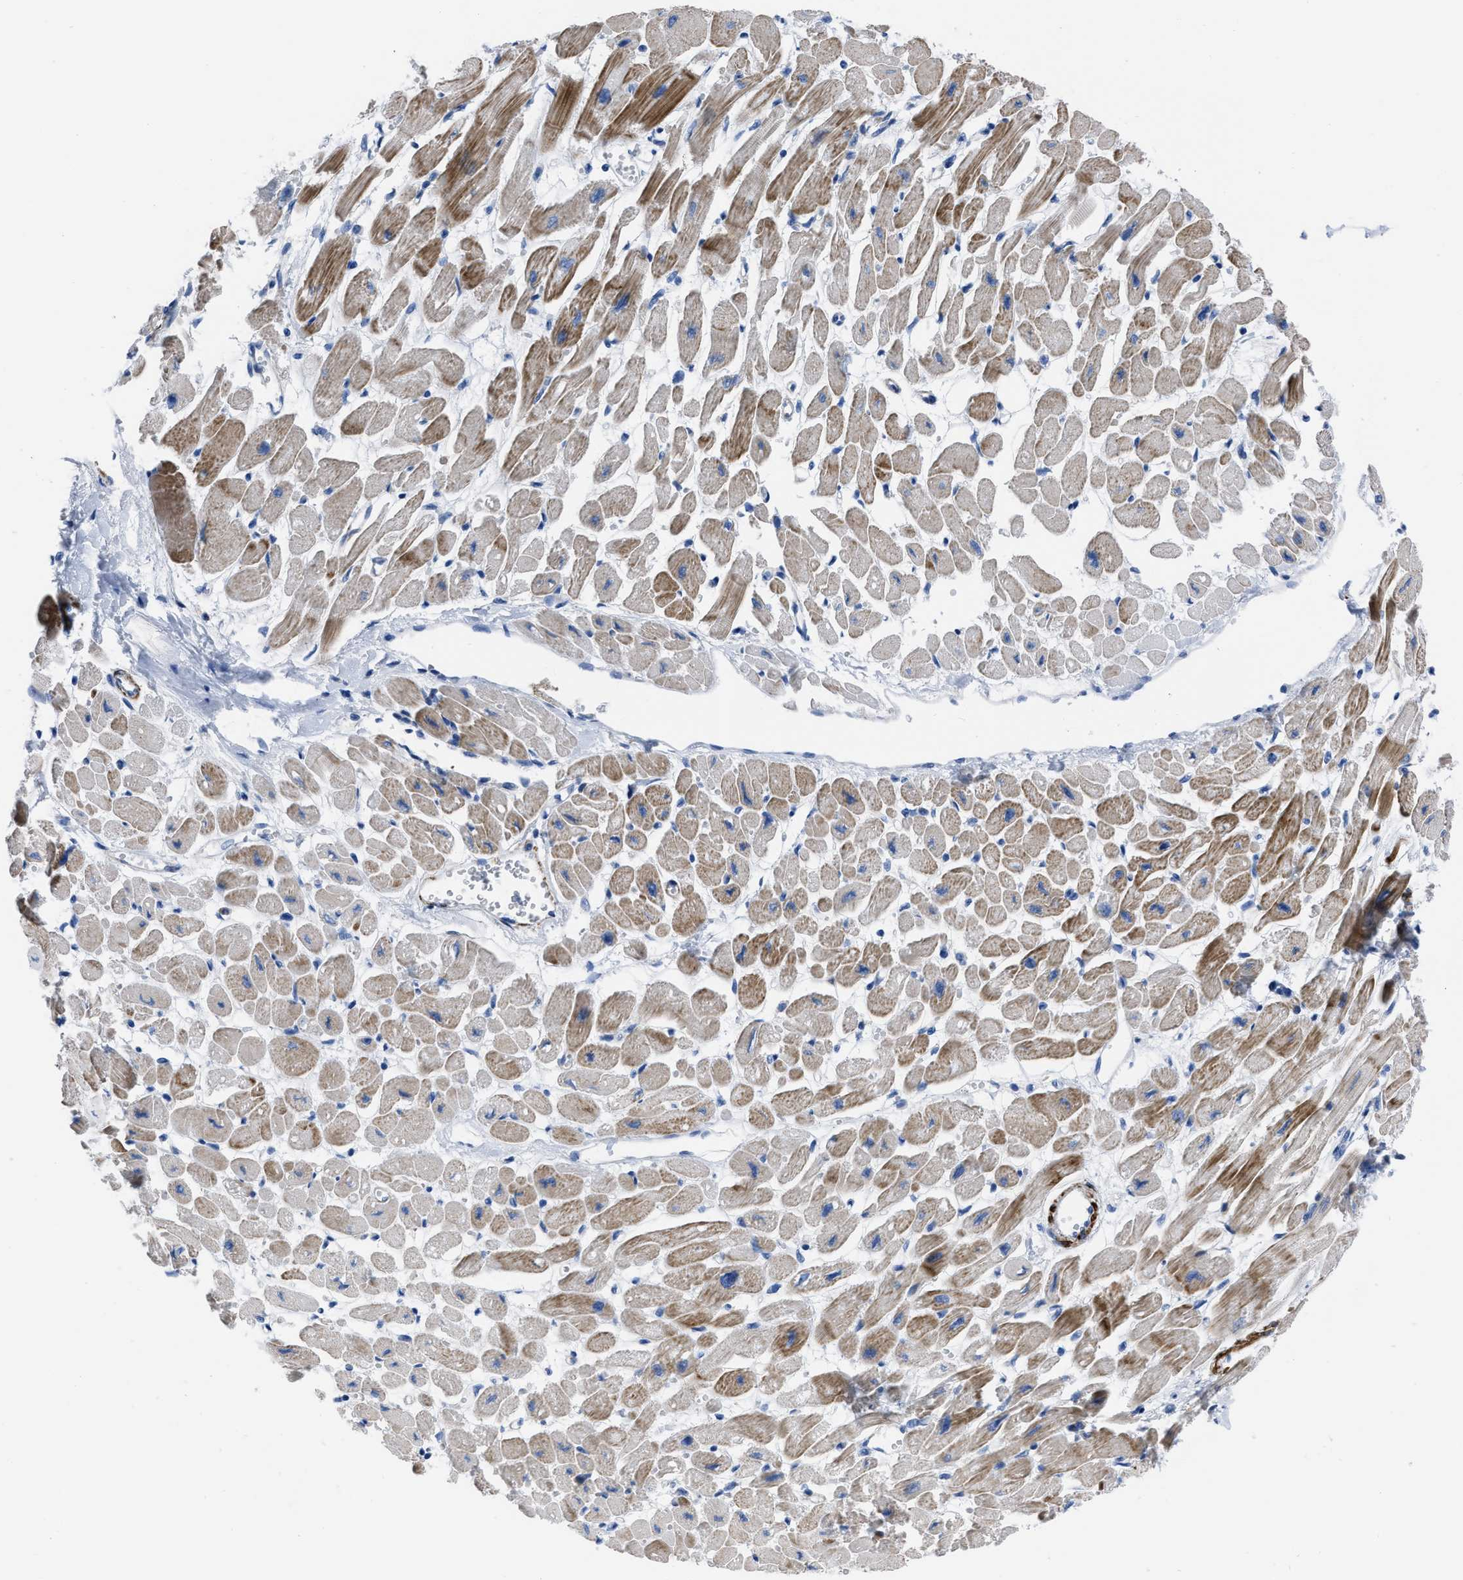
{"staining": {"intensity": "strong", "quantity": "25%-75%", "location": "cytoplasmic/membranous"}, "tissue": "heart muscle", "cell_type": "Cardiomyocytes", "image_type": "normal", "snomed": [{"axis": "morphology", "description": "Normal tissue, NOS"}, {"axis": "topography", "description": "Heart"}], "caption": "A photomicrograph showing strong cytoplasmic/membranous positivity in approximately 25%-75% of cardiomyocytes in benign heart muscle, as visualized by brown immunohistochemical staining.", "gene": "PRMT2", "patient": {"sex": "female", "age": 54}}